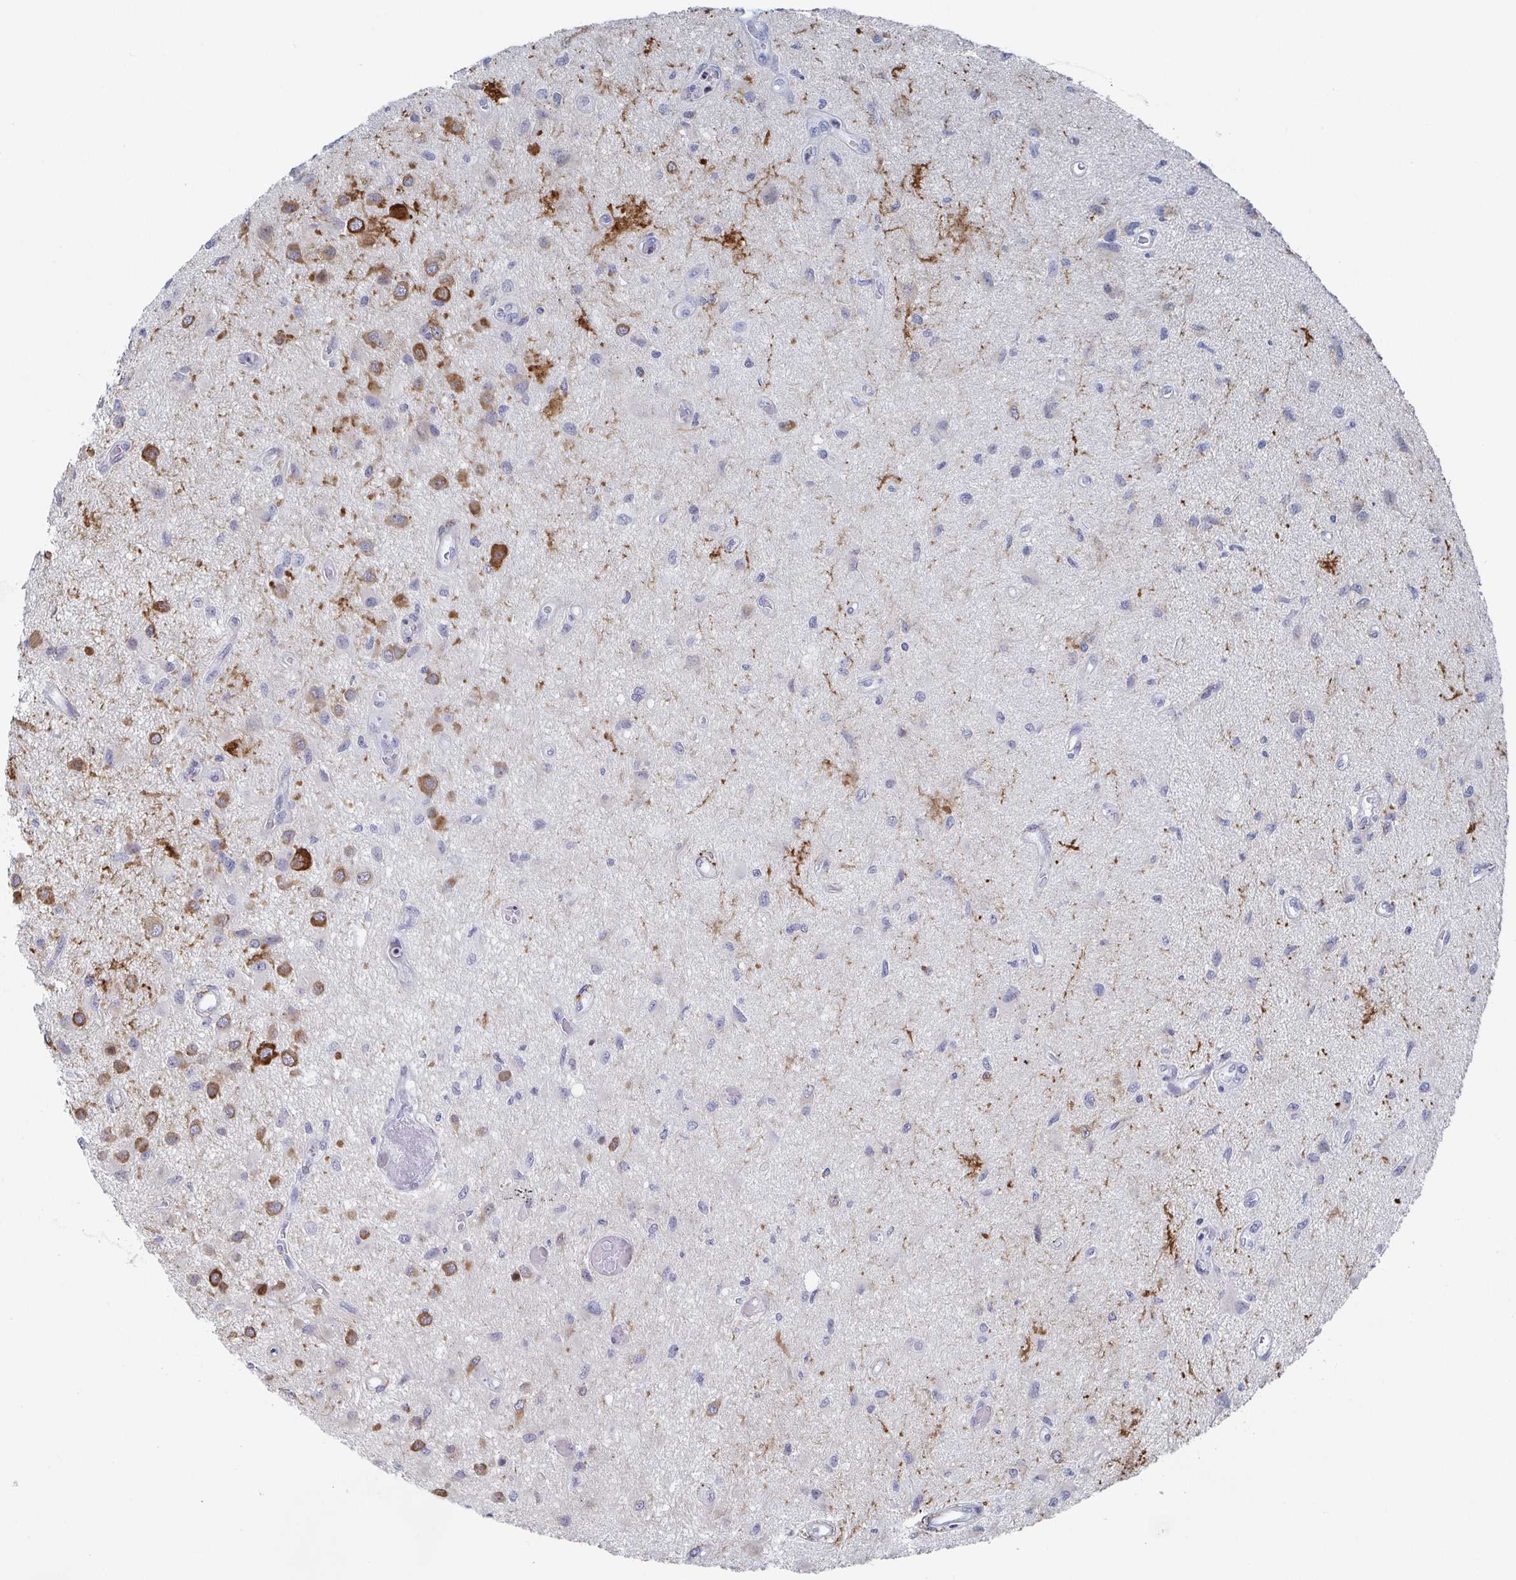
{"staining": {"intensity": "moderate", "quantity": "<25%", "location": "cytoplasmic/membranous"}, "tissue": "glioma", "cell_type": "Tumor cells", "image_type": "cancer", "snomed": [{"axis": "morphology", "description": "Glioma, malignant, High grade"}, {"axis": "topography", "description": "Brain"}], "caption": "Moderate cytoplasmic/membranous positivity is seen in approximately <25% of tumor cells in malignant glioma (high-grade). Using DAB (3,3'-diaminobenzidine) (brown) and hematoxylin (blue) stains, captured at high magnification using brightfield microscopy.", "gene": "CAMKV", "patient": {"sex": "male", "age": 67}}